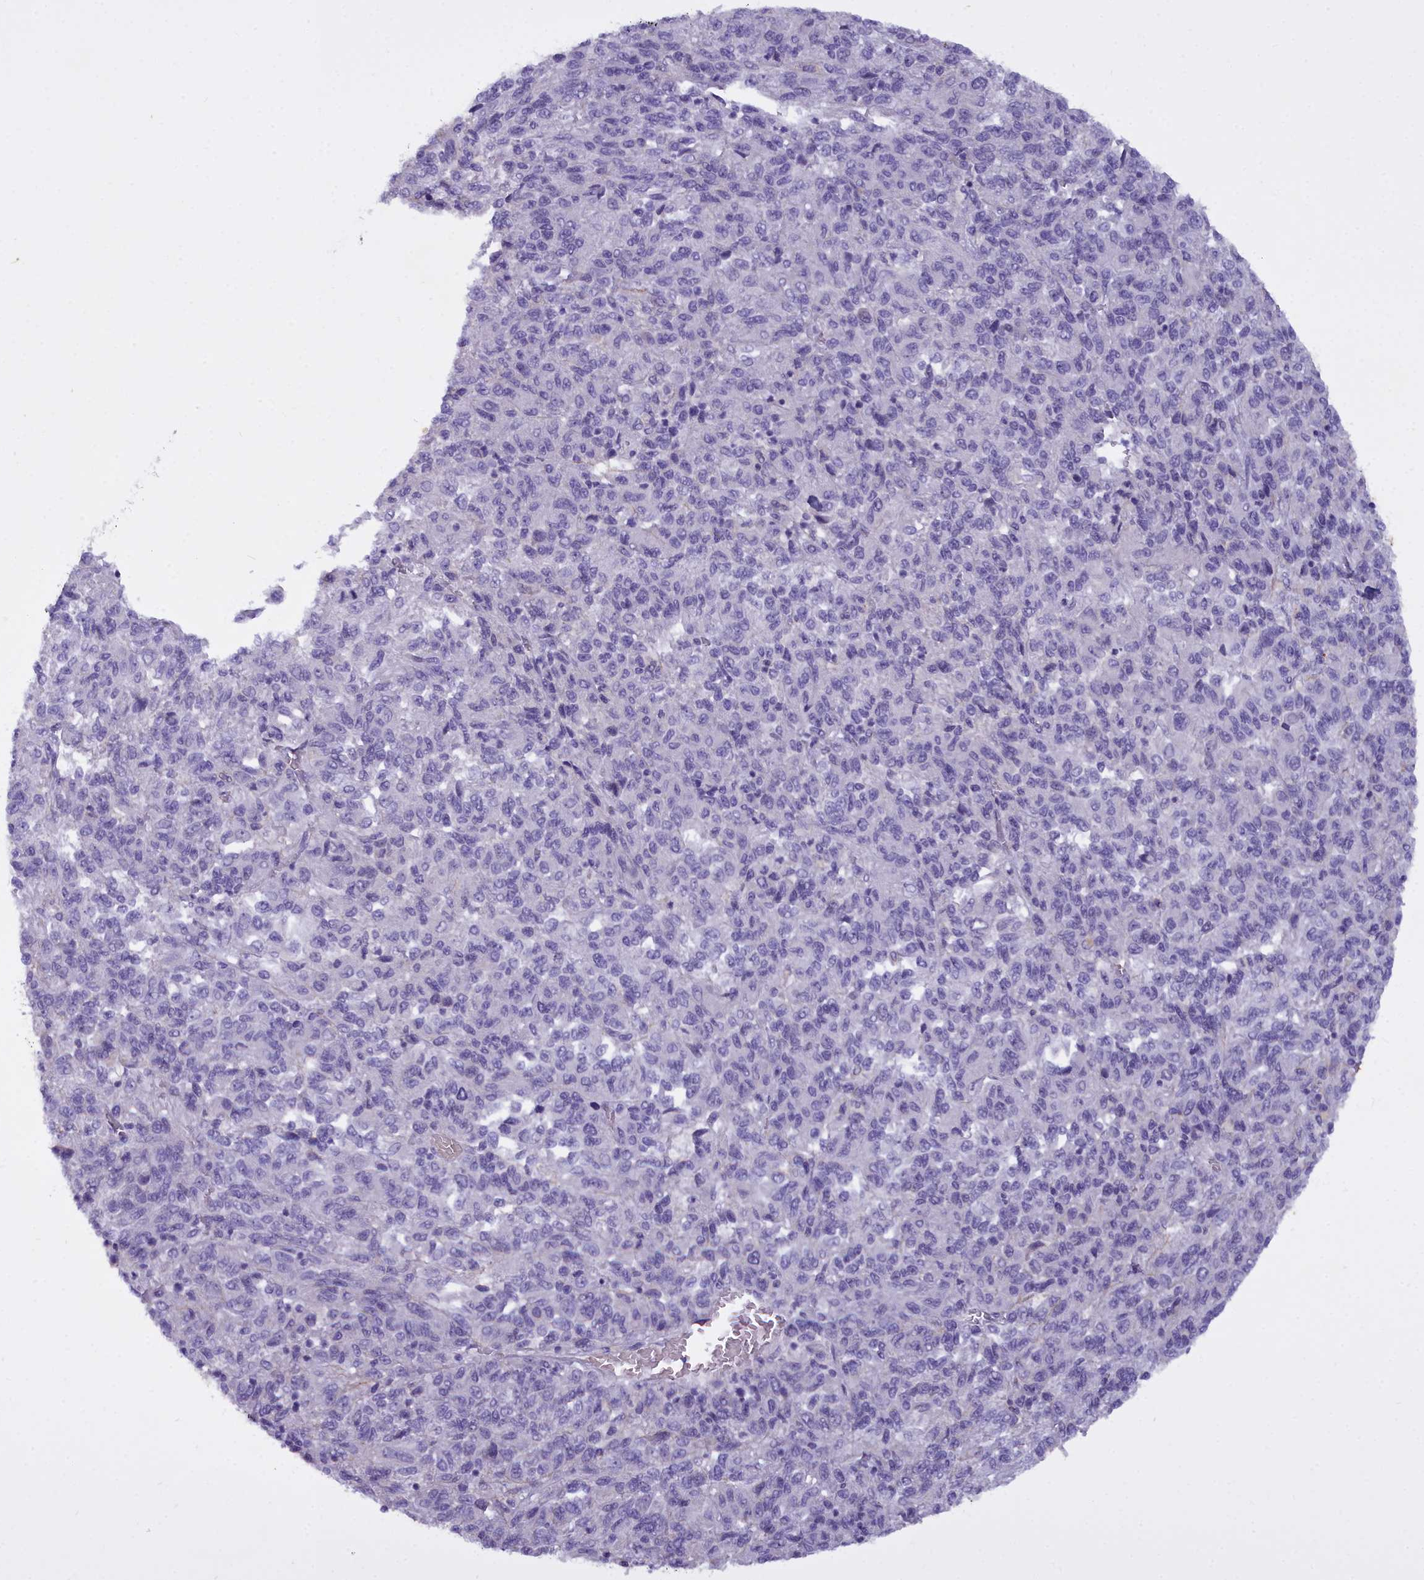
{"staining": {"intensity": "negative", "quantity": "none", "location": "none"}, "tissue": "melanoma", "cell_type": "Tumor cells", "image_type": "cancer", "snomed": [{"axis": "morphology", "description": "Malignant melanoma, Metastatic site"}, {"axis": "topography", "description": "Lung"}], "caption": "DAB (3,3'-diaminobenzidine) immunohistochemical staining of melanoma reveals no significant positivity in tumor cells.", "gene": "OSTN", "patient": {"sex": "male", "age": 64}}